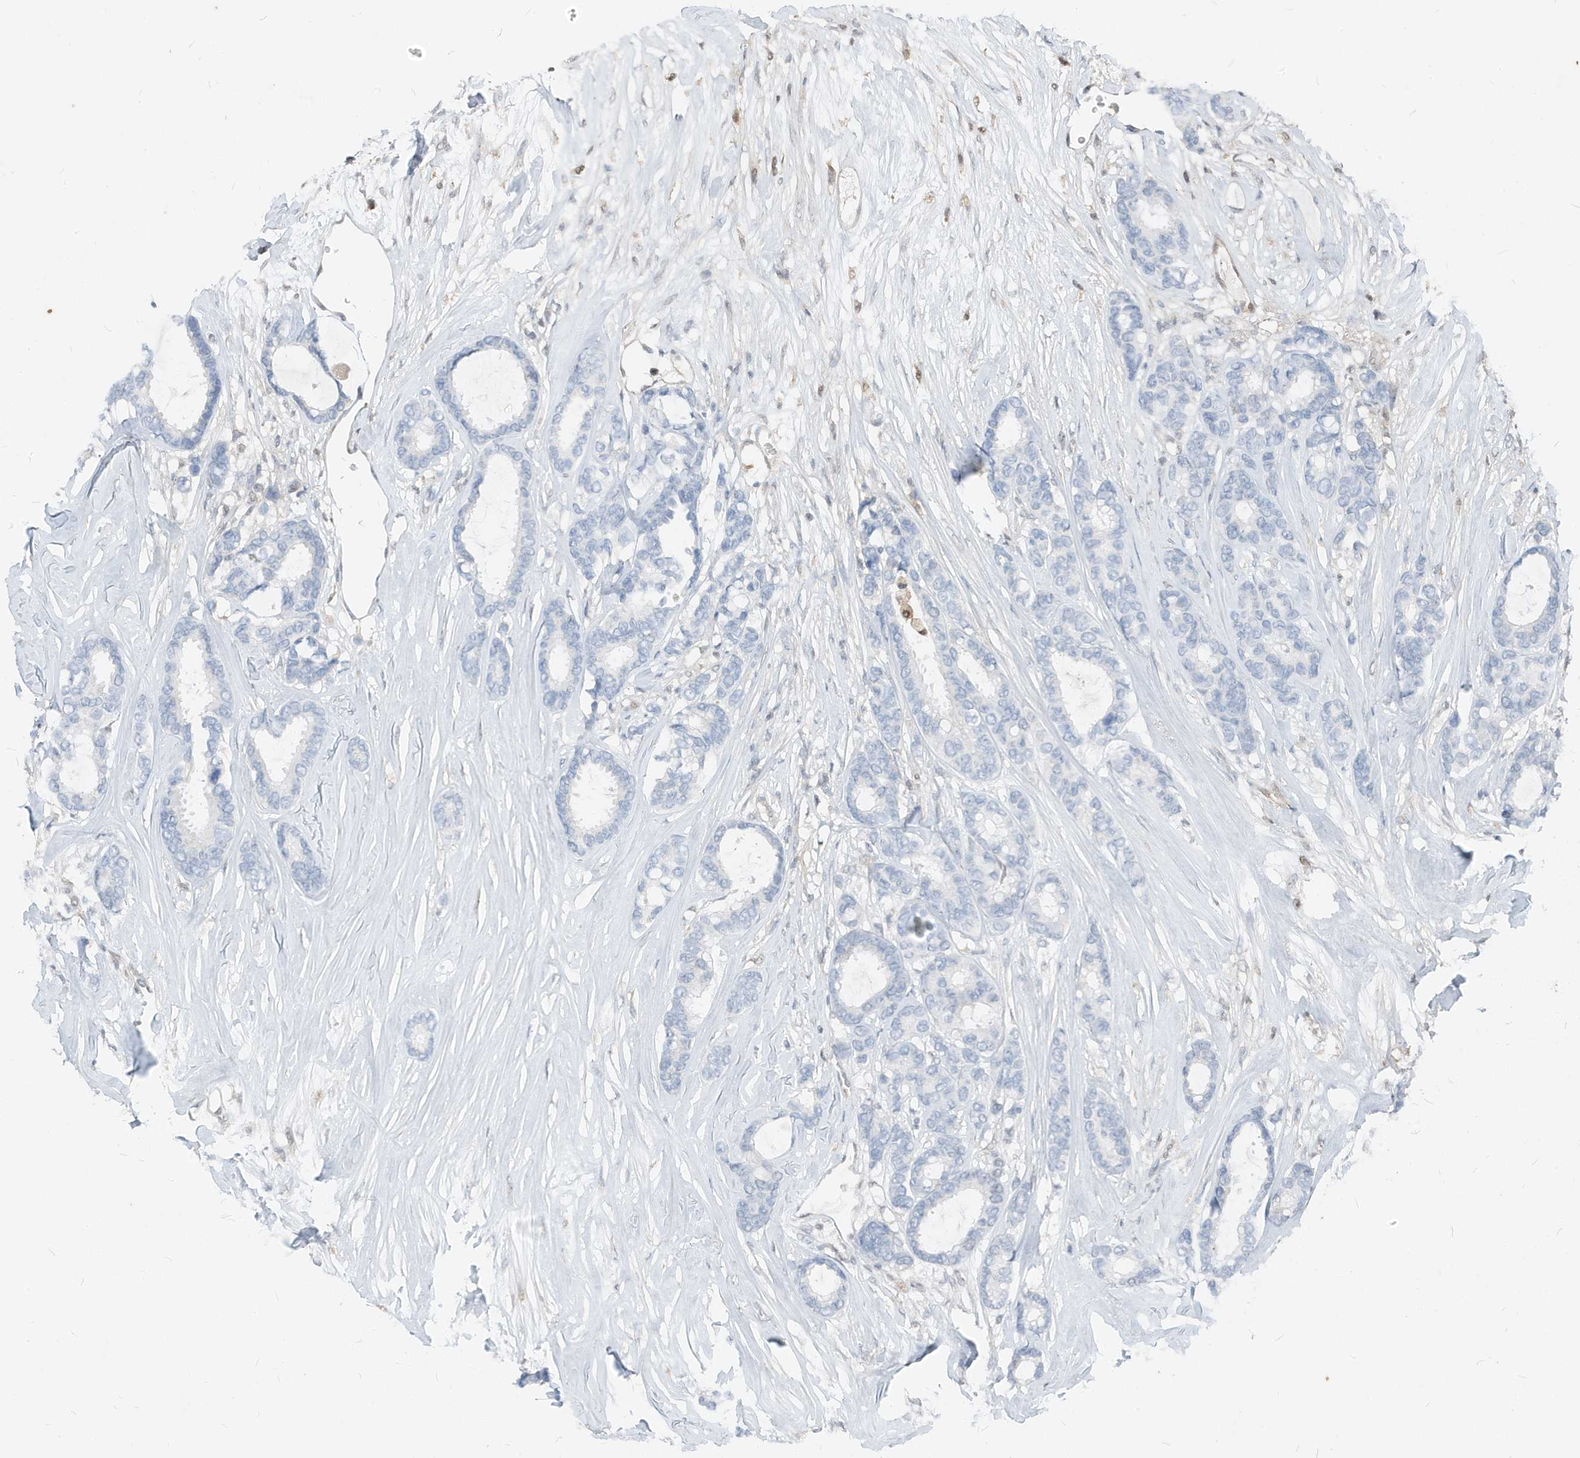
{"staining": {"intensity": "negative", "quantity": "none", "location": "none"}, "tissue": "breast cancer", "cell_type": "Tumor cells", "image_type": "cancer", "snomed": [{"axis": "morphology", "description": "Duct carcinoma"}, {"axis": "topography", "description": "Breast"}], "caption": "Immunohistochemical staining of human breast cancer reveals no significant expression in tumor cells. (Brightfield microscopy of DAB immunohistochemistry (IHC) at high magnification).", "gene": "NCOA7", "patient": {"sex": "female", "age": 87}}